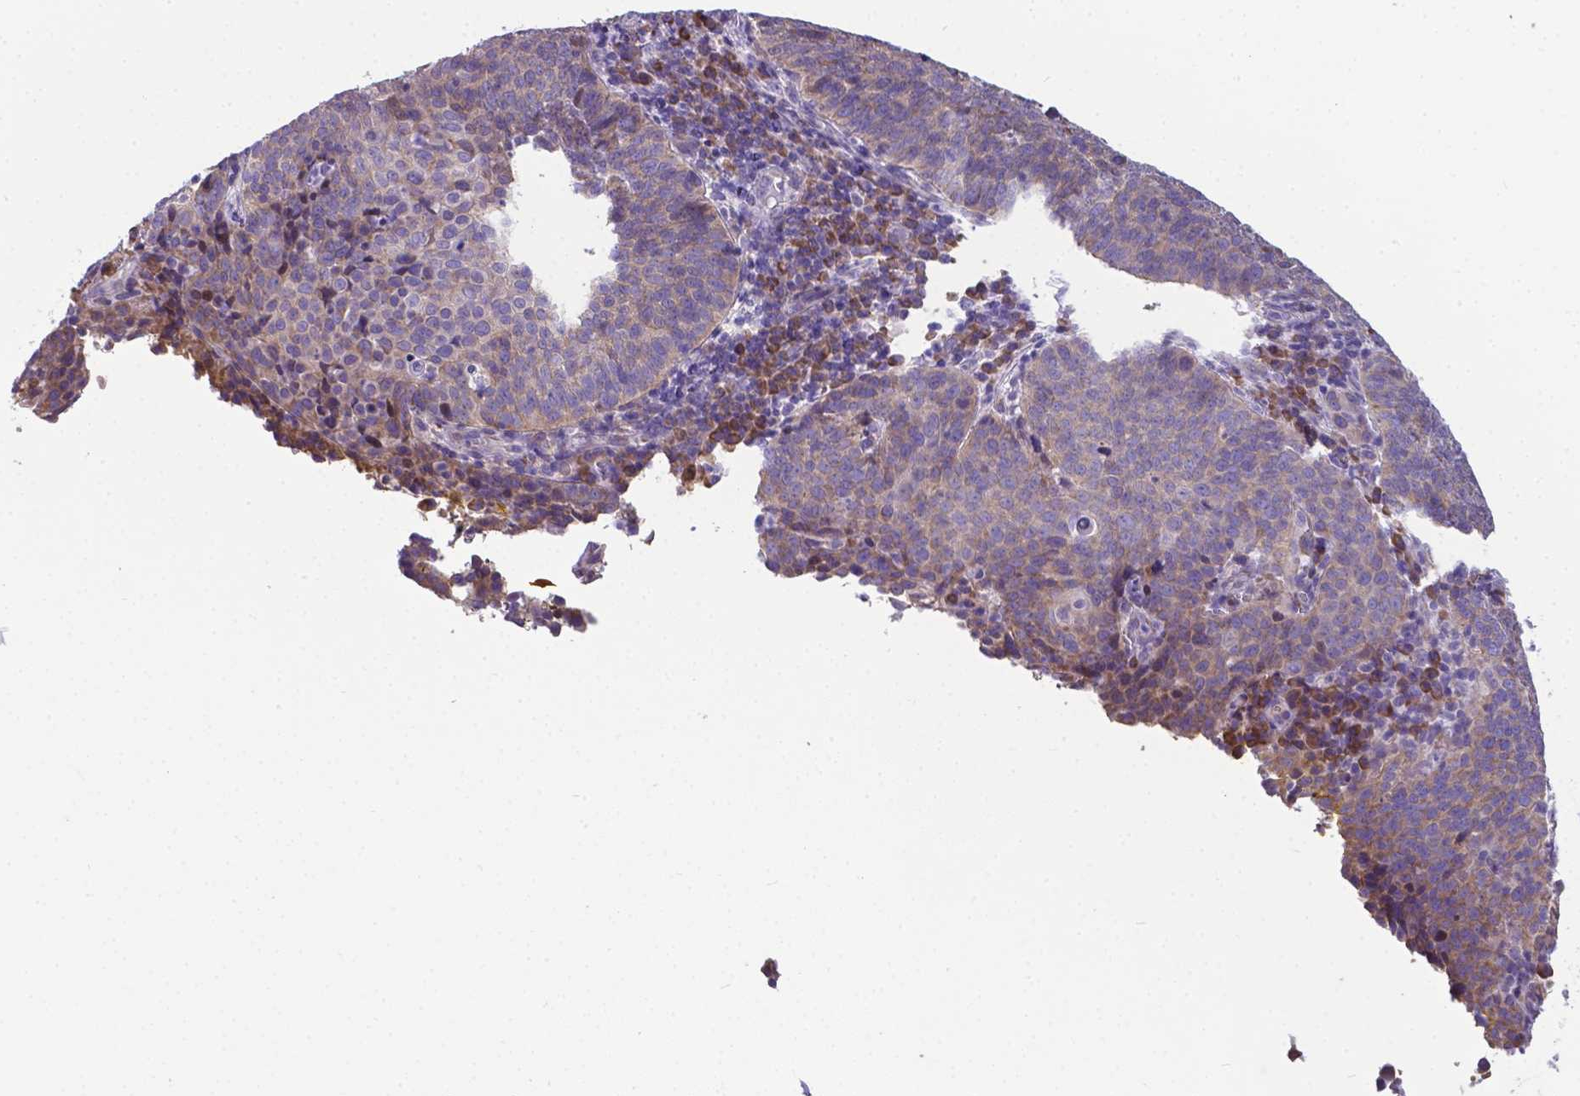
{"staining": {"intensity": "weak", "quantity": ">75%", "location": "cytoplasmic/membranous"}, "tissue": "cervical cancer", "cell_type": "Tumor cells", "image_type": "cancer", "snomed": [{"axis": "morphology", "description": "Squamous cell carcinoma, NOS"}, {"axis": "topography", "description": "Cervix"}], "caption": "Brown immunohistochemical staining in human squamous cell carcinoma (cervical) reveals weak cytoplasmic/membranous staining in approximately >75% of tumor cells.", "gene": "RPL6", "patient": {"sex": "female", "age": 34}}